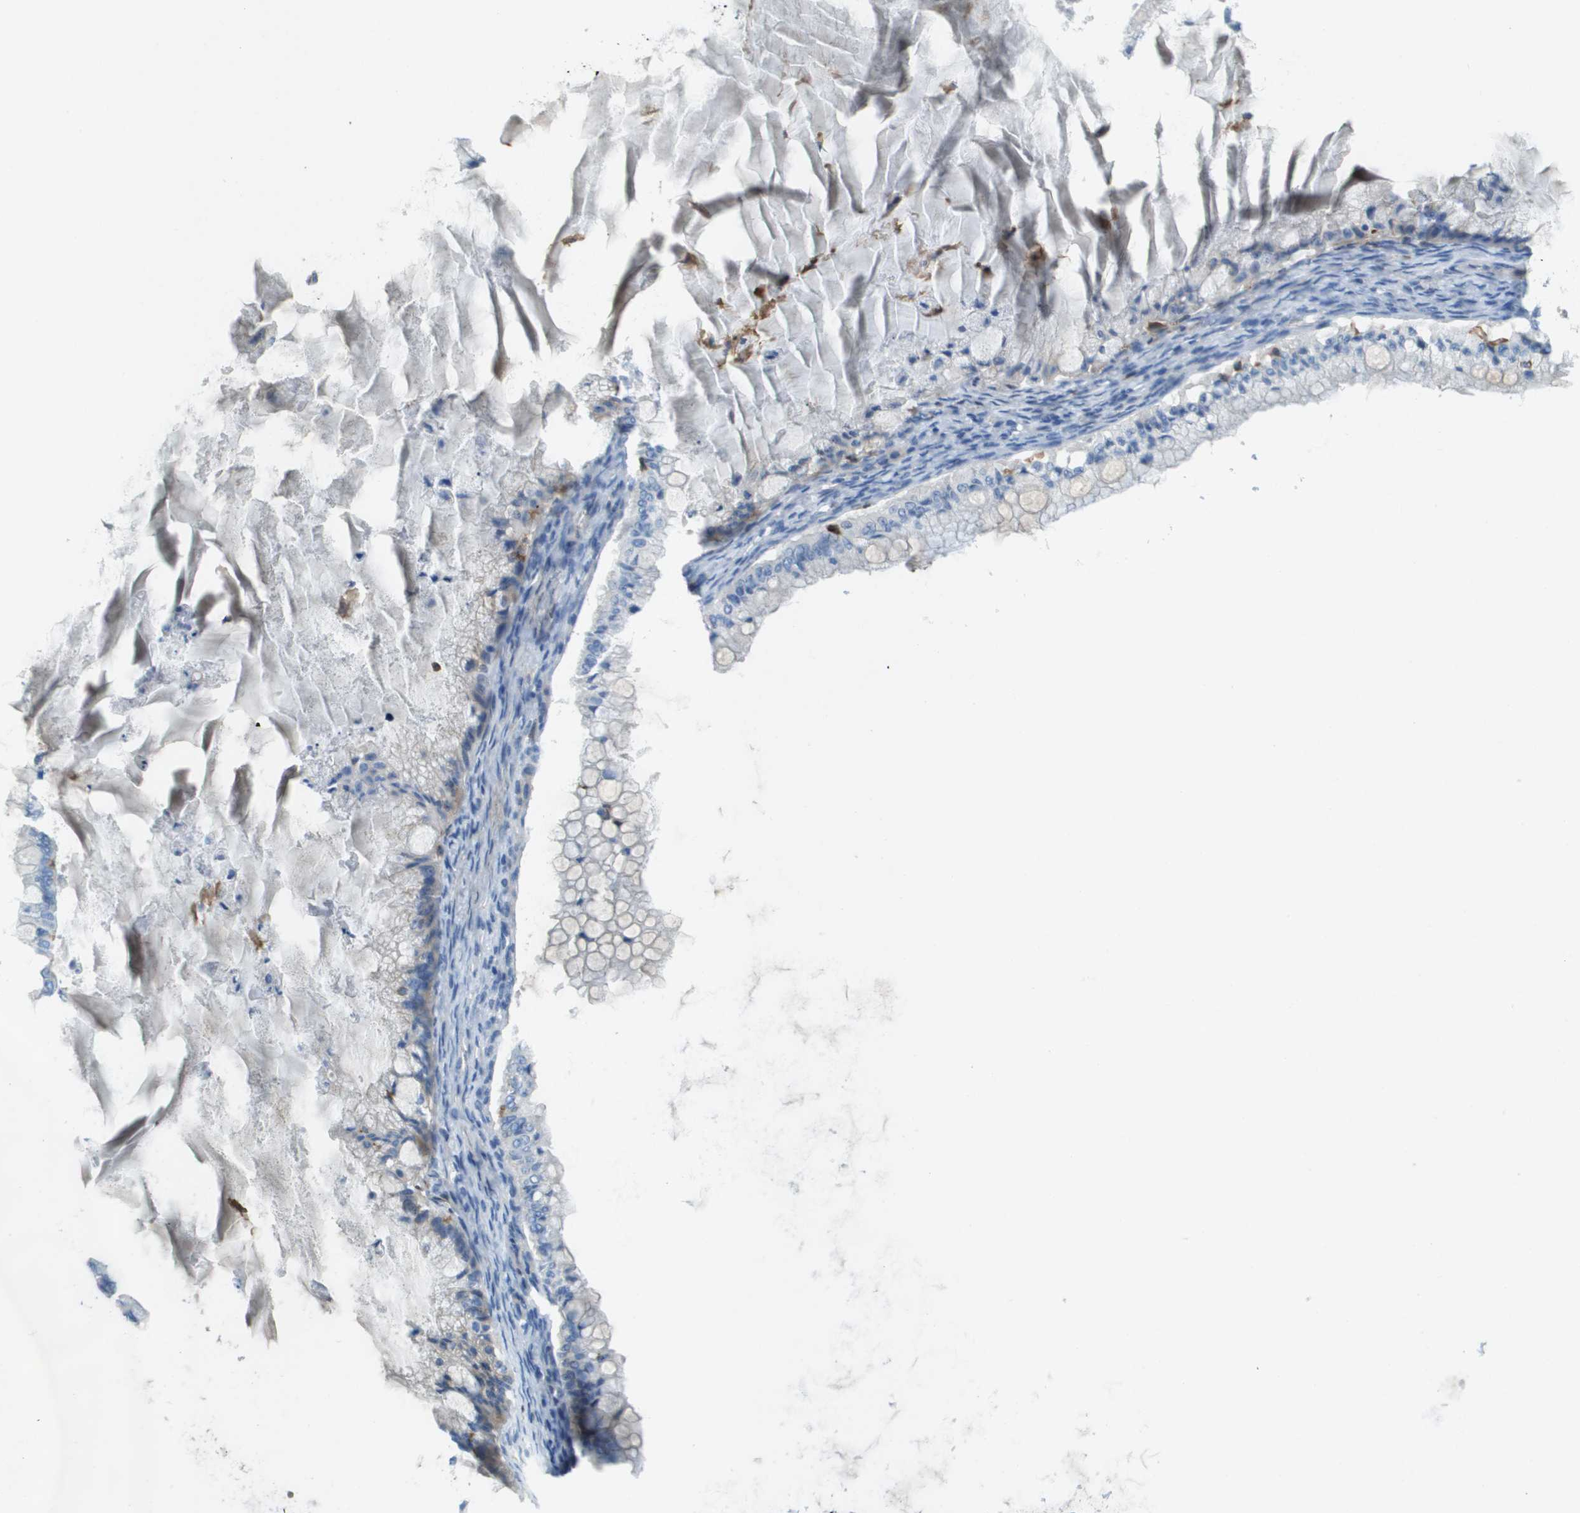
{"staining": {"intensity": "negative", "quantity": "none", "location": "none"}, "tissue": "ovarian cancer", "cell_type": "Tumor cells", "image_type": "cancer", "snomed": [{"axis": "morphology", "description": "Cystadenocarcinoma, mucinous, NOS"}, {"axis": "topography", "description": "Ovary"}], "caption": "IHC image of neoplastic tissue: human ovarian cancer (mucinous cystadenocarcinoma) stained with DAB reveals no significant protein staining in tumor cells.", "gene": "APBB1IP", "patient": {"sex": "female", "age": 57}}